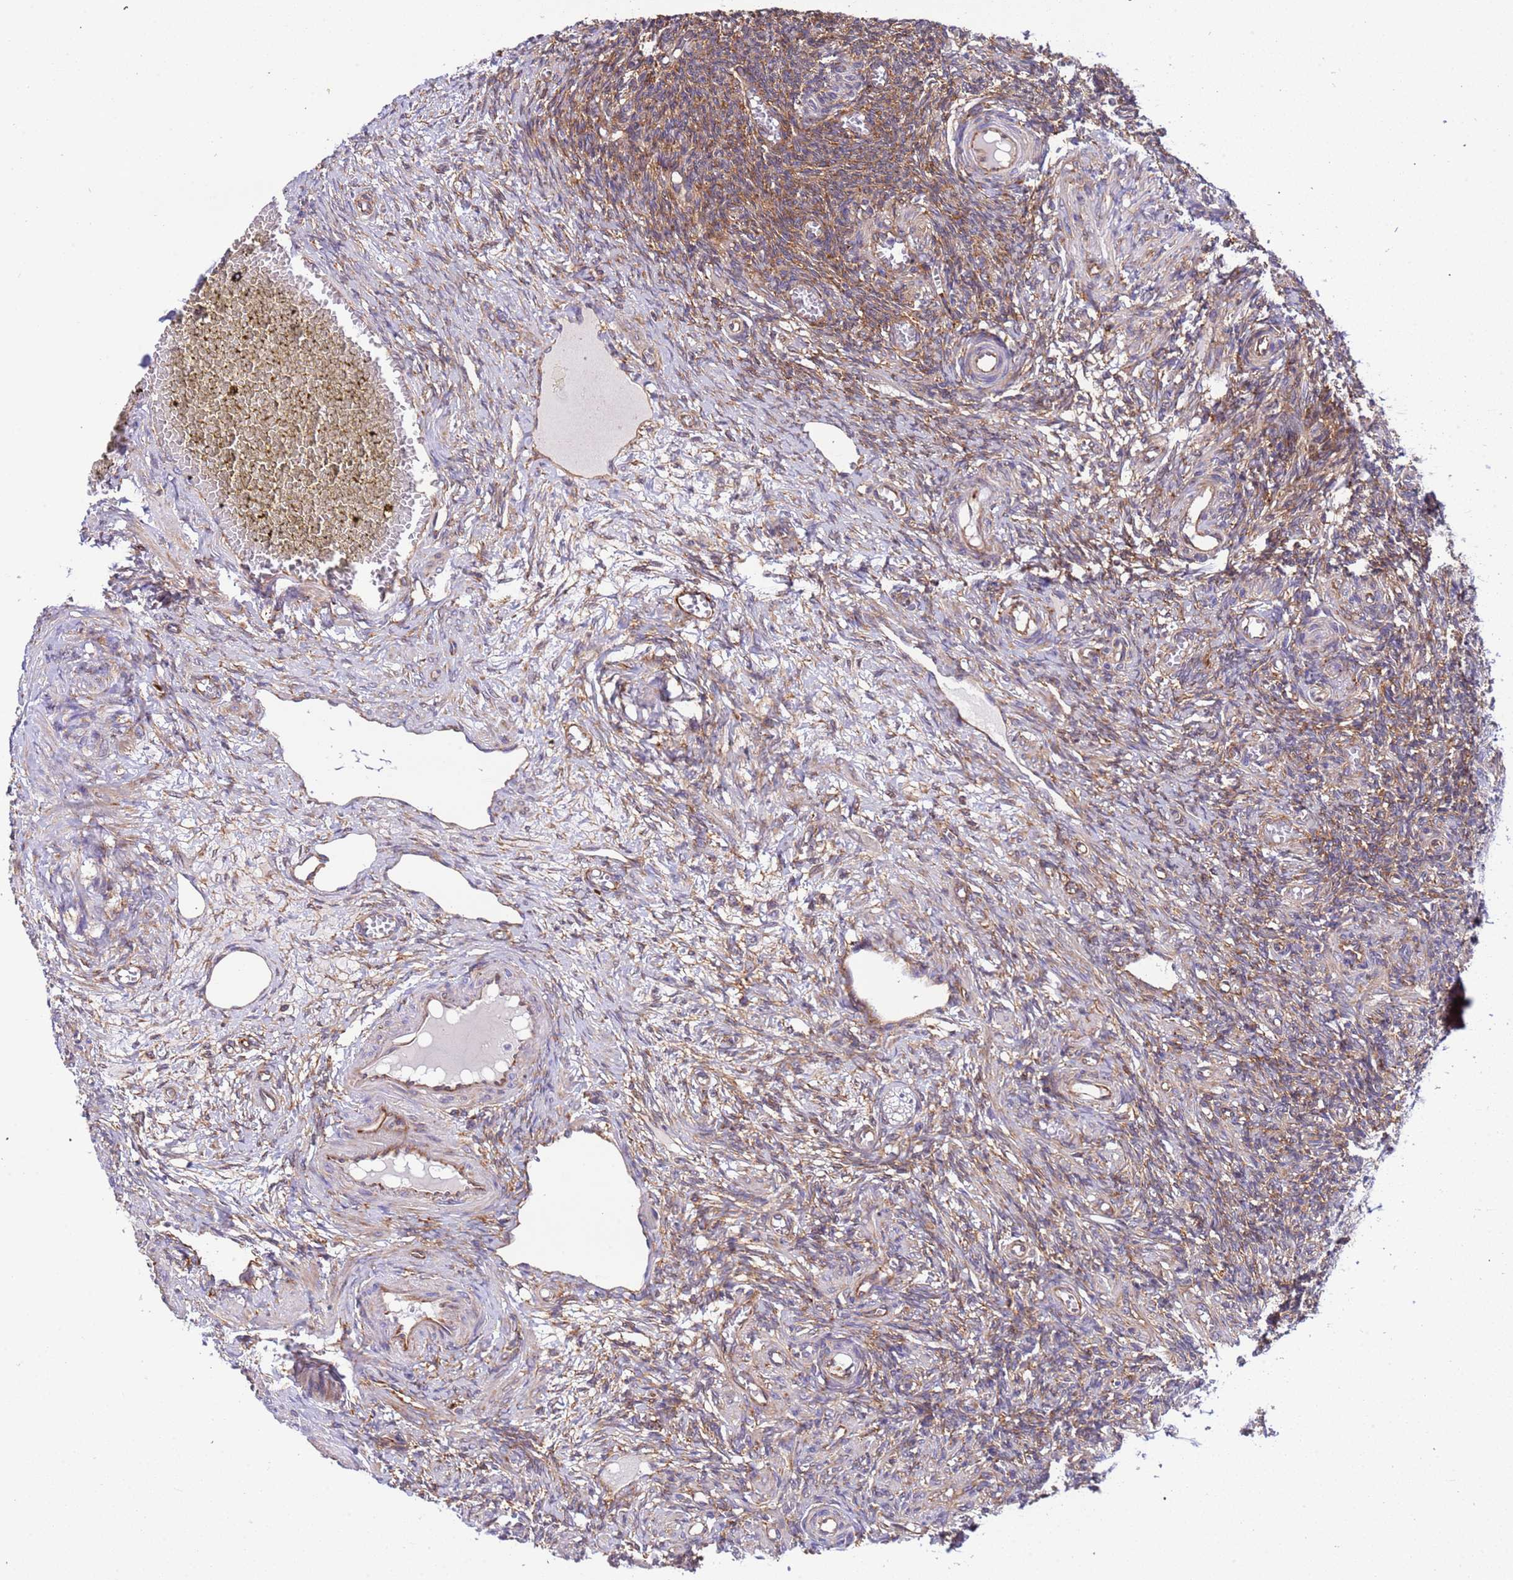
{"staining": {"intensity": "weak", "quantity": ">75%", "location": "cytoplasmic/membranous"}, "tissue": "ovary", "cell_type": "Ovarian stroma cells", "image_type": "normal", "snomed": [{"axis": "morphology", "description": "Normal tissue, NOS"}, {"axis": "topography", "description": "Ovary"}], "caption": "Ovary stained with IHC reveals weak cytoplasmic/membranous positivity in about >75% of ovarian stroma cells.", "gene": "RPL36", "patient": {"sex": "female", "age": 27}}